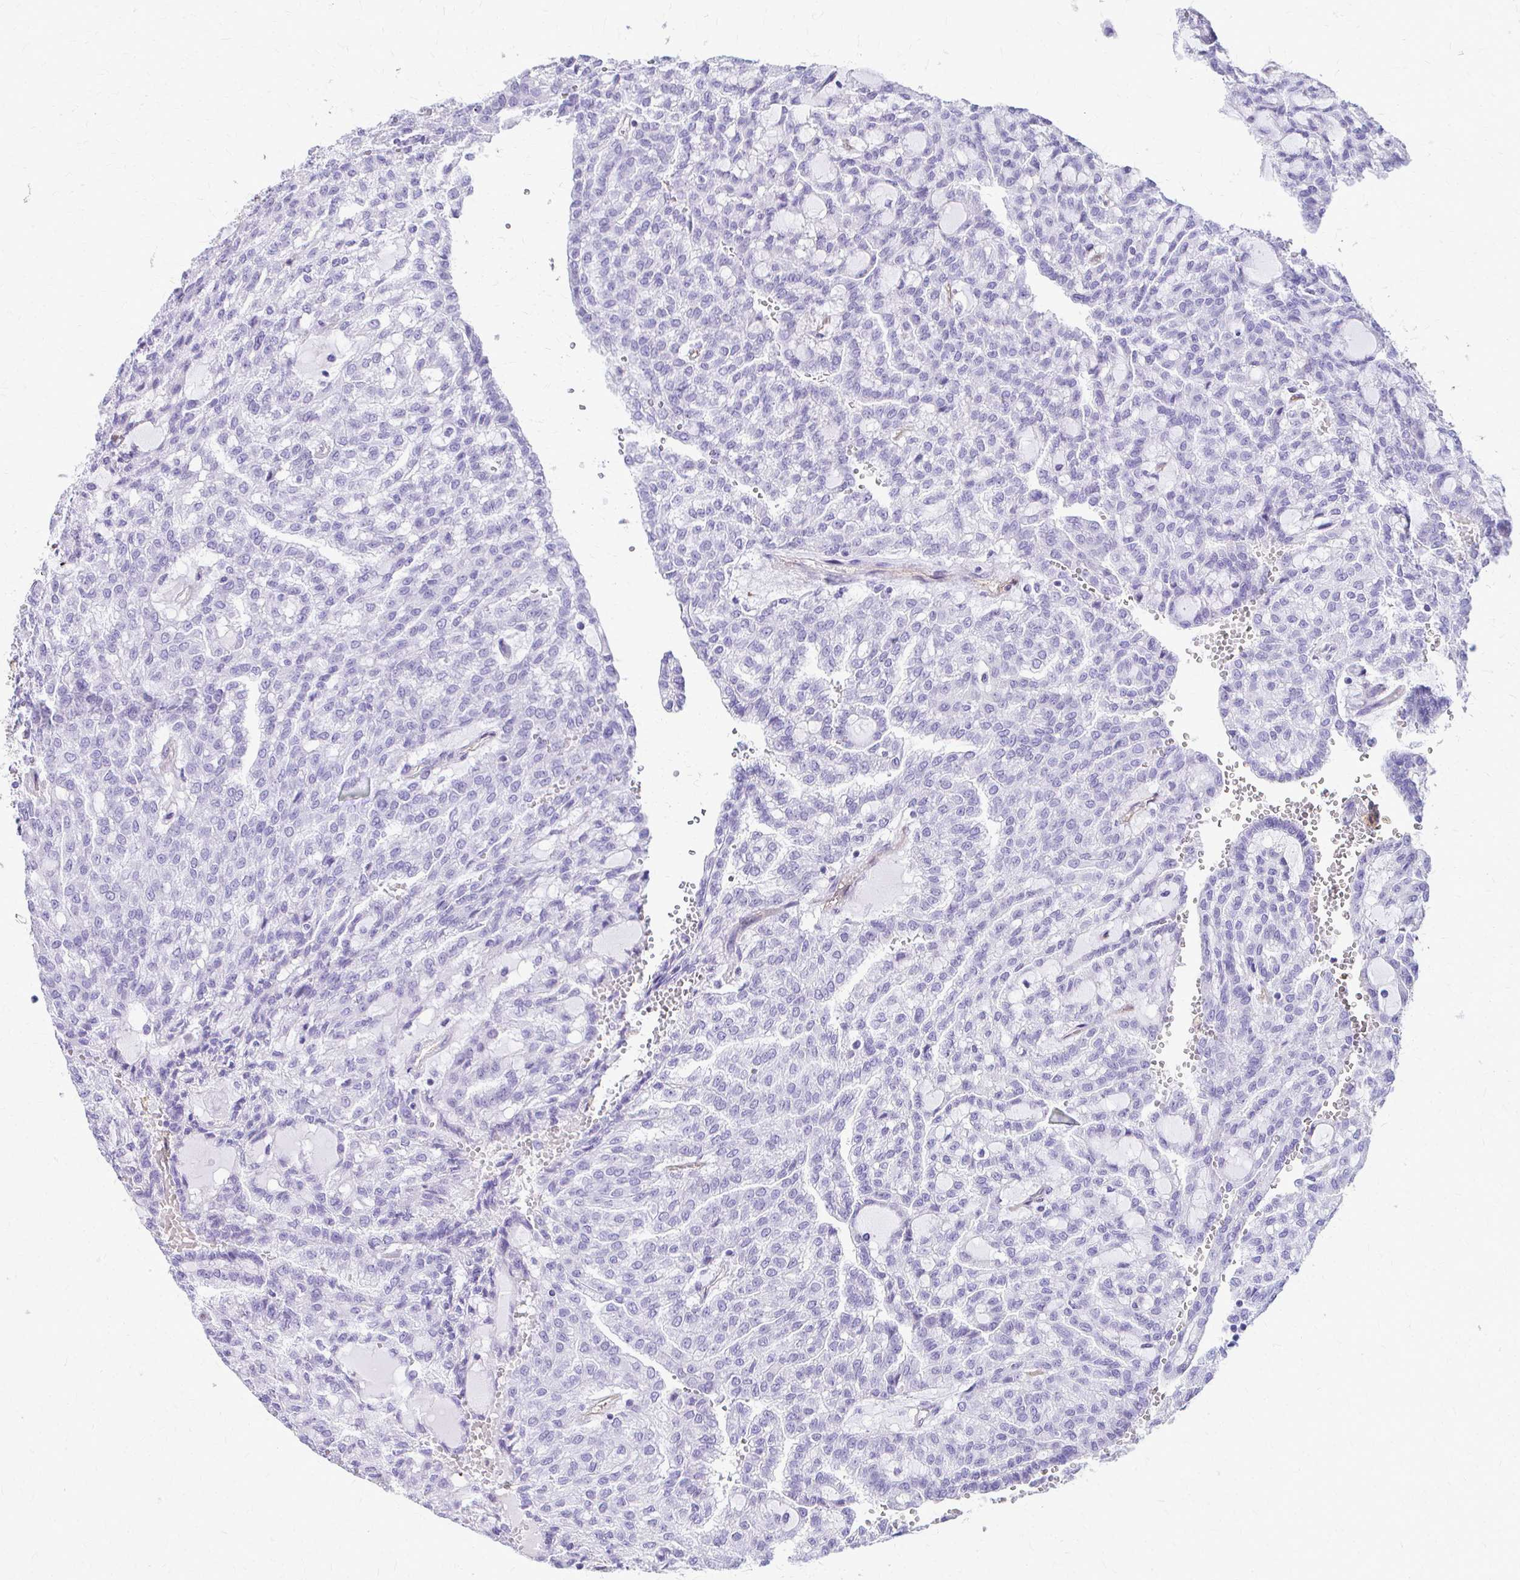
{"staining": {"intensity": "negative", "quantity": "none", "location": "none"}, "tissue": "renal cancer", "cell_type": "Tumor cells", "image_type": "cancer", "snomed": [{"axis": "morphology", "description": "Adenocarcinoma, NOS"}, {"axis": "topography", "description": "Kidney"}], "caption": "Tumor cells show no significant protein expression in renal cancer (adenocarcinoma).", "gene": "TPSG1", "patient": {"sex": "male", "age": 63}}